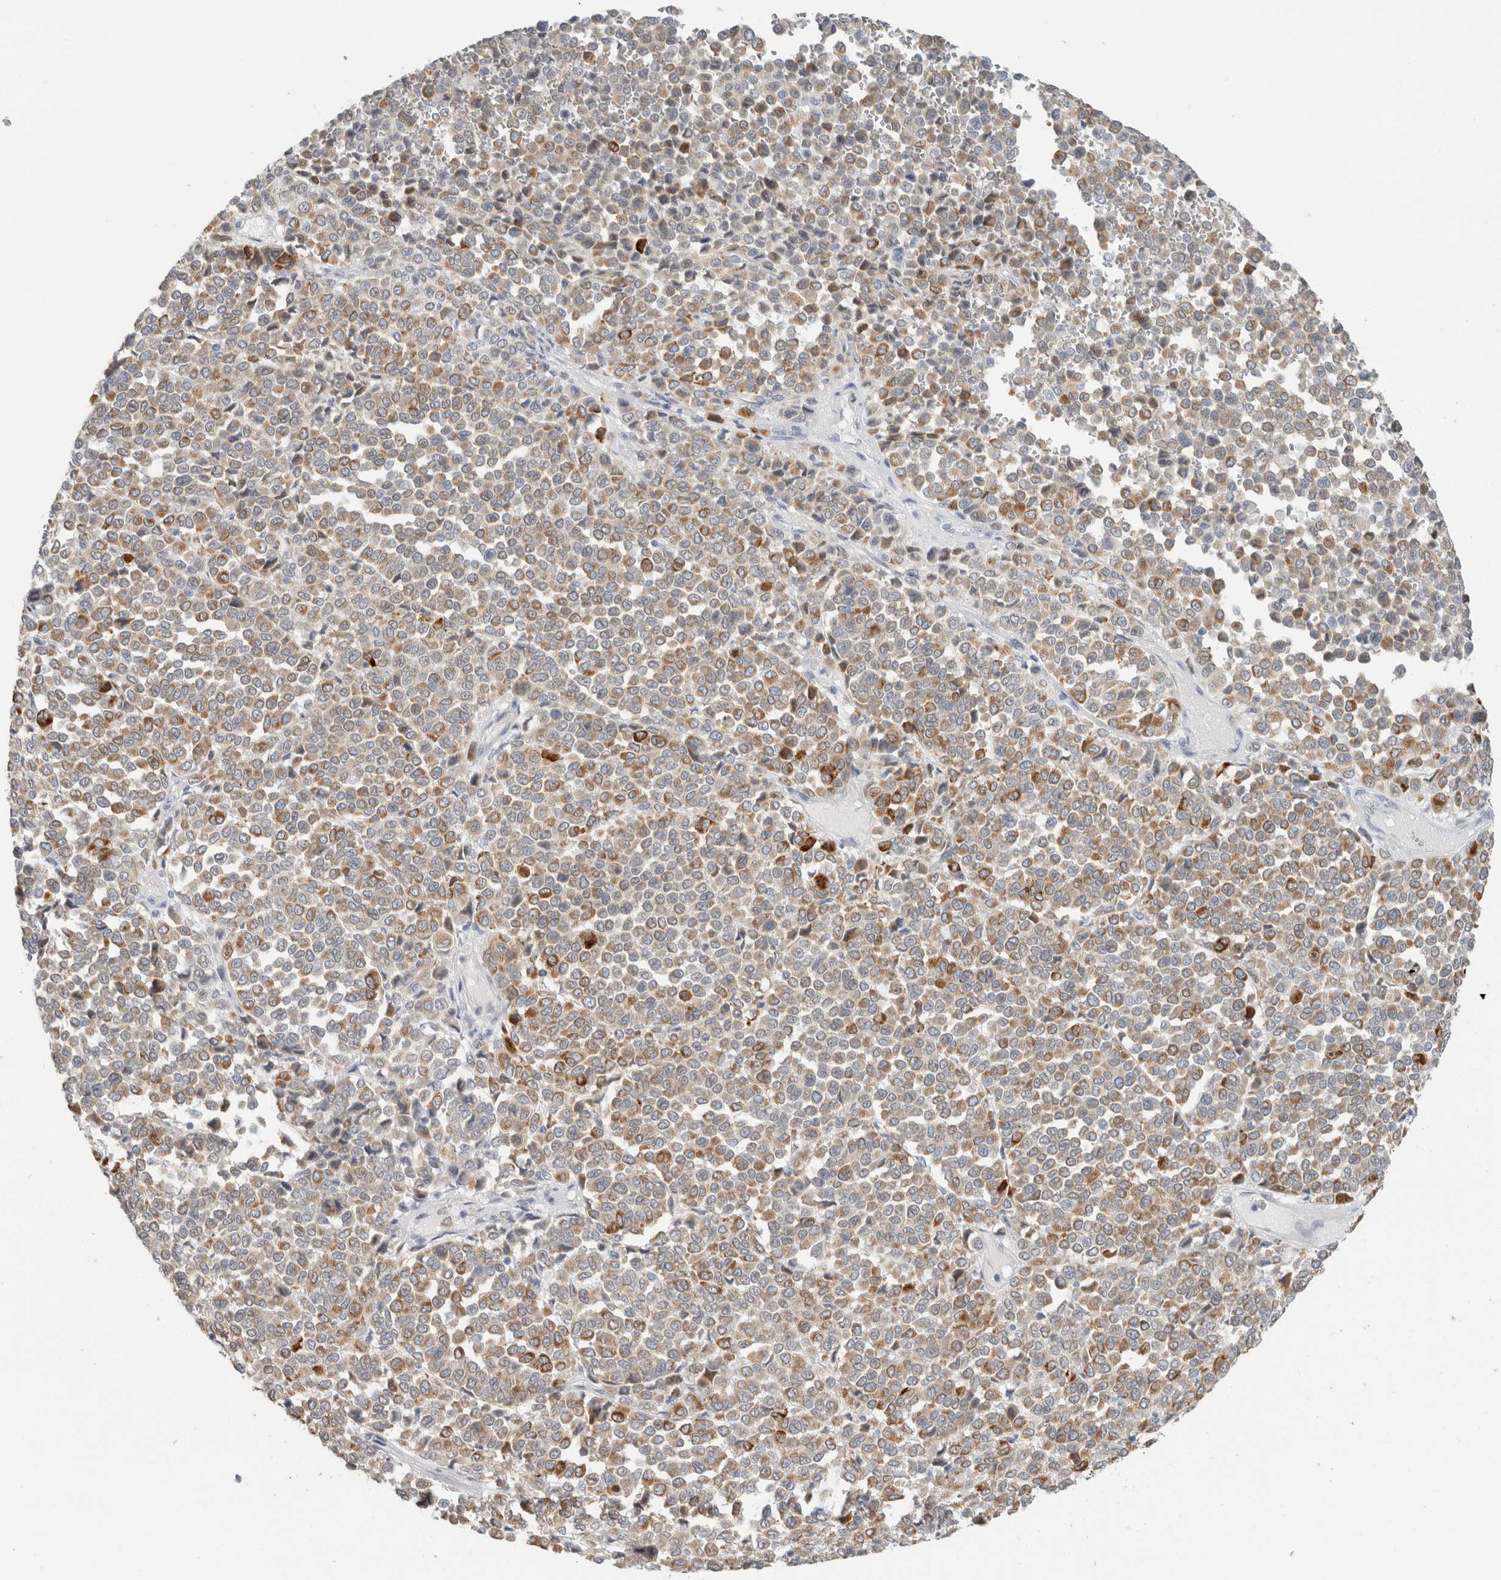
{"staining": {"intensity": "moderate", "quantity": ">75%", "location": "cytoplasmic/membranous"}, "tissue": "melanoma", "cell_type": "Tumor cells", "image_type": "cancer", "snomed": [{"axis": "morphology", "description": "Malignant melanoma, Metastatic site"}, {"axis": "topography", "description": "Pancreas"}], "caption": "About >75% of tumor cells in human melanoma demonstrate moderate cytoplasmic/membranous protein expression as visualized by brown immunohistochemical staining.", "gene": "FMR1NB", "patient": {"sex": "female", "age": 30}}